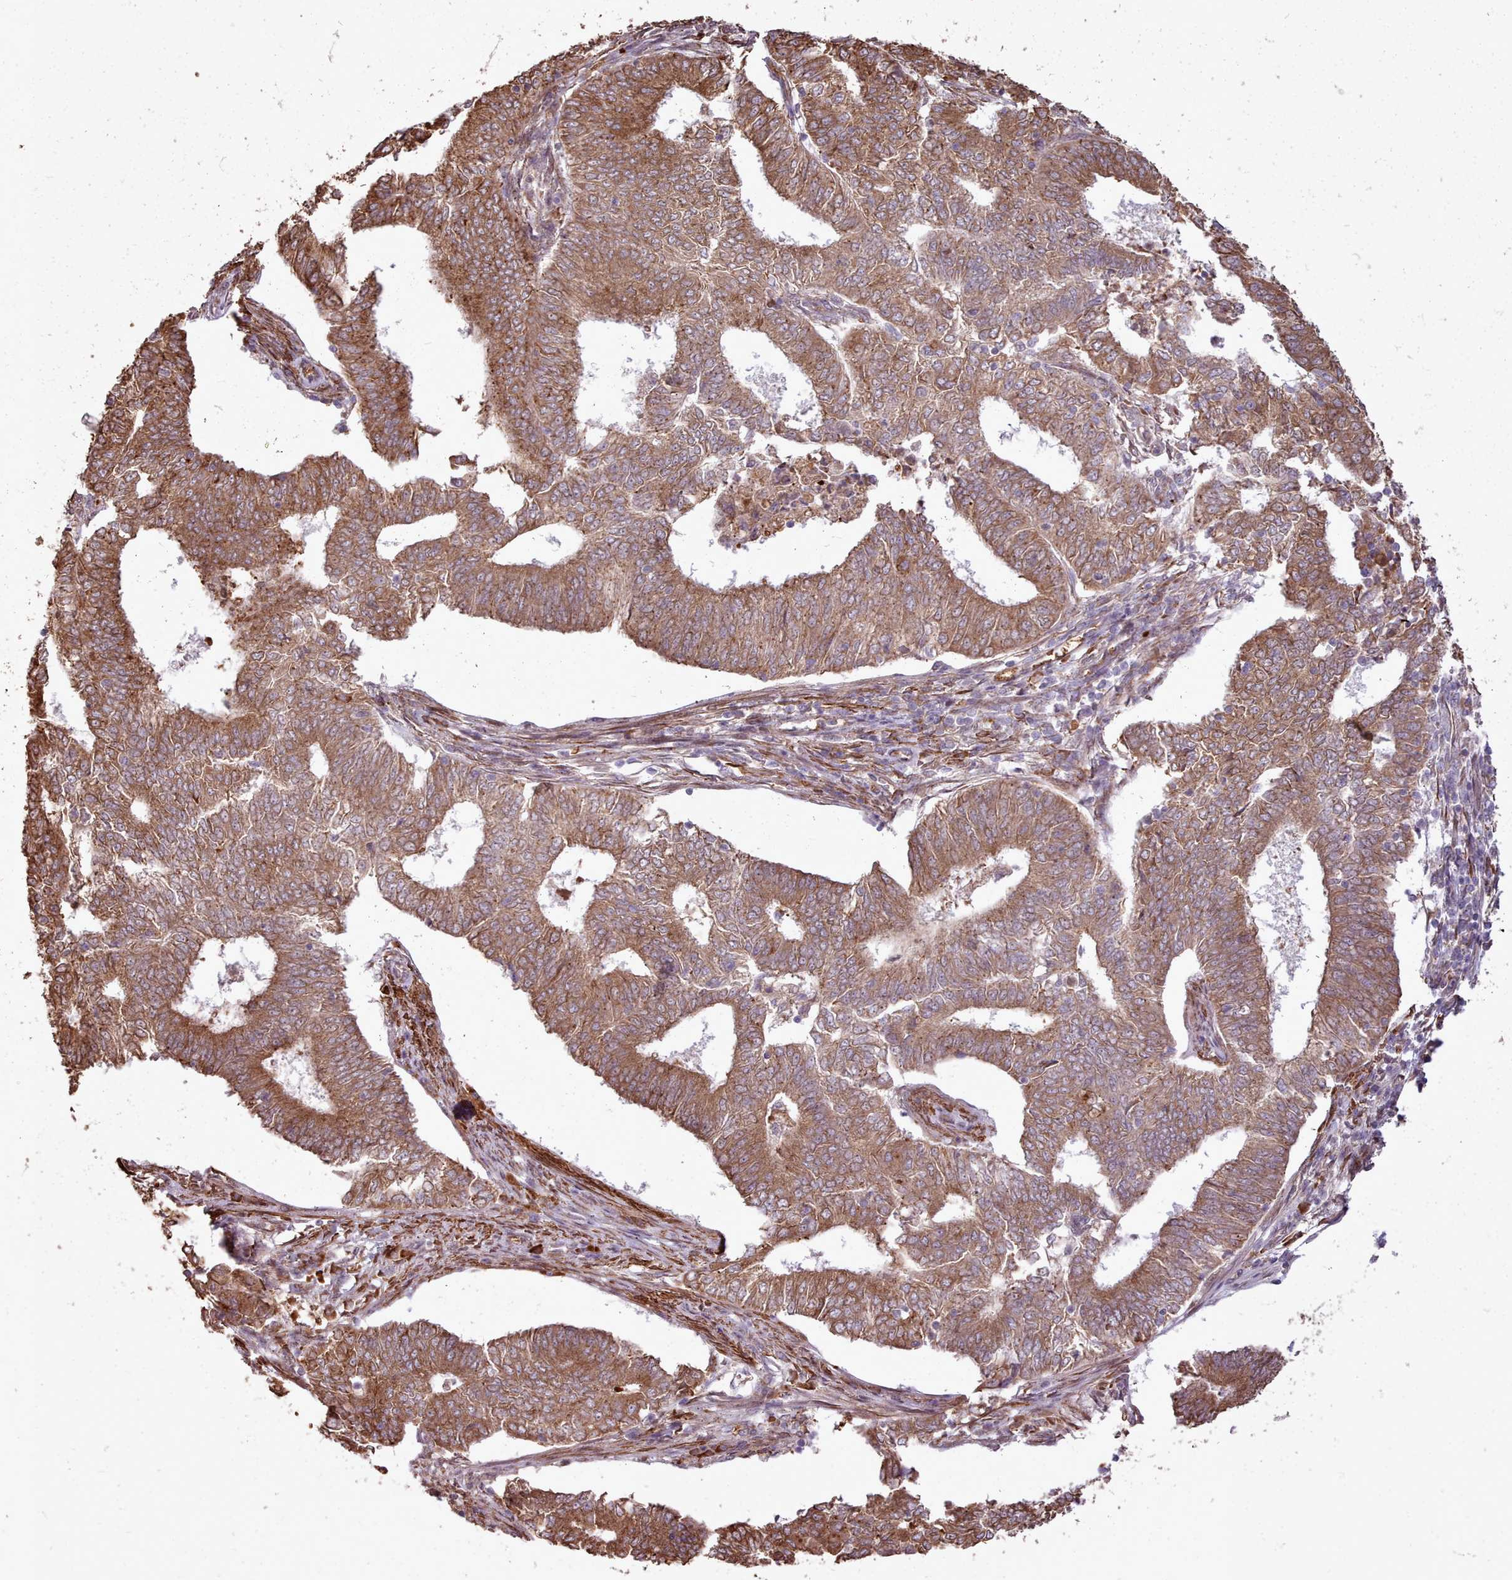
{"staining": {"intensity": "moderate", "quantity": ">75%", "location": "cytoplasmic/membranous"}, "tissue": "endometrial cancer", "cell_type": "Tumor cells", "image_type": "cancer", "snomed": [{"axis": "morphology", "description": "Adenocarcinoma, NOS"}, {"axis": "topography", "description": "Endometrium"}], "caption": "Protein staining of adenocarcinoma (endometrial) tissue reveals moderate cytoplasmic/membranous expression in about >75% of tumor cells.", "gene": "CABP1", "patient": {"sex": "female", "age": 62}}